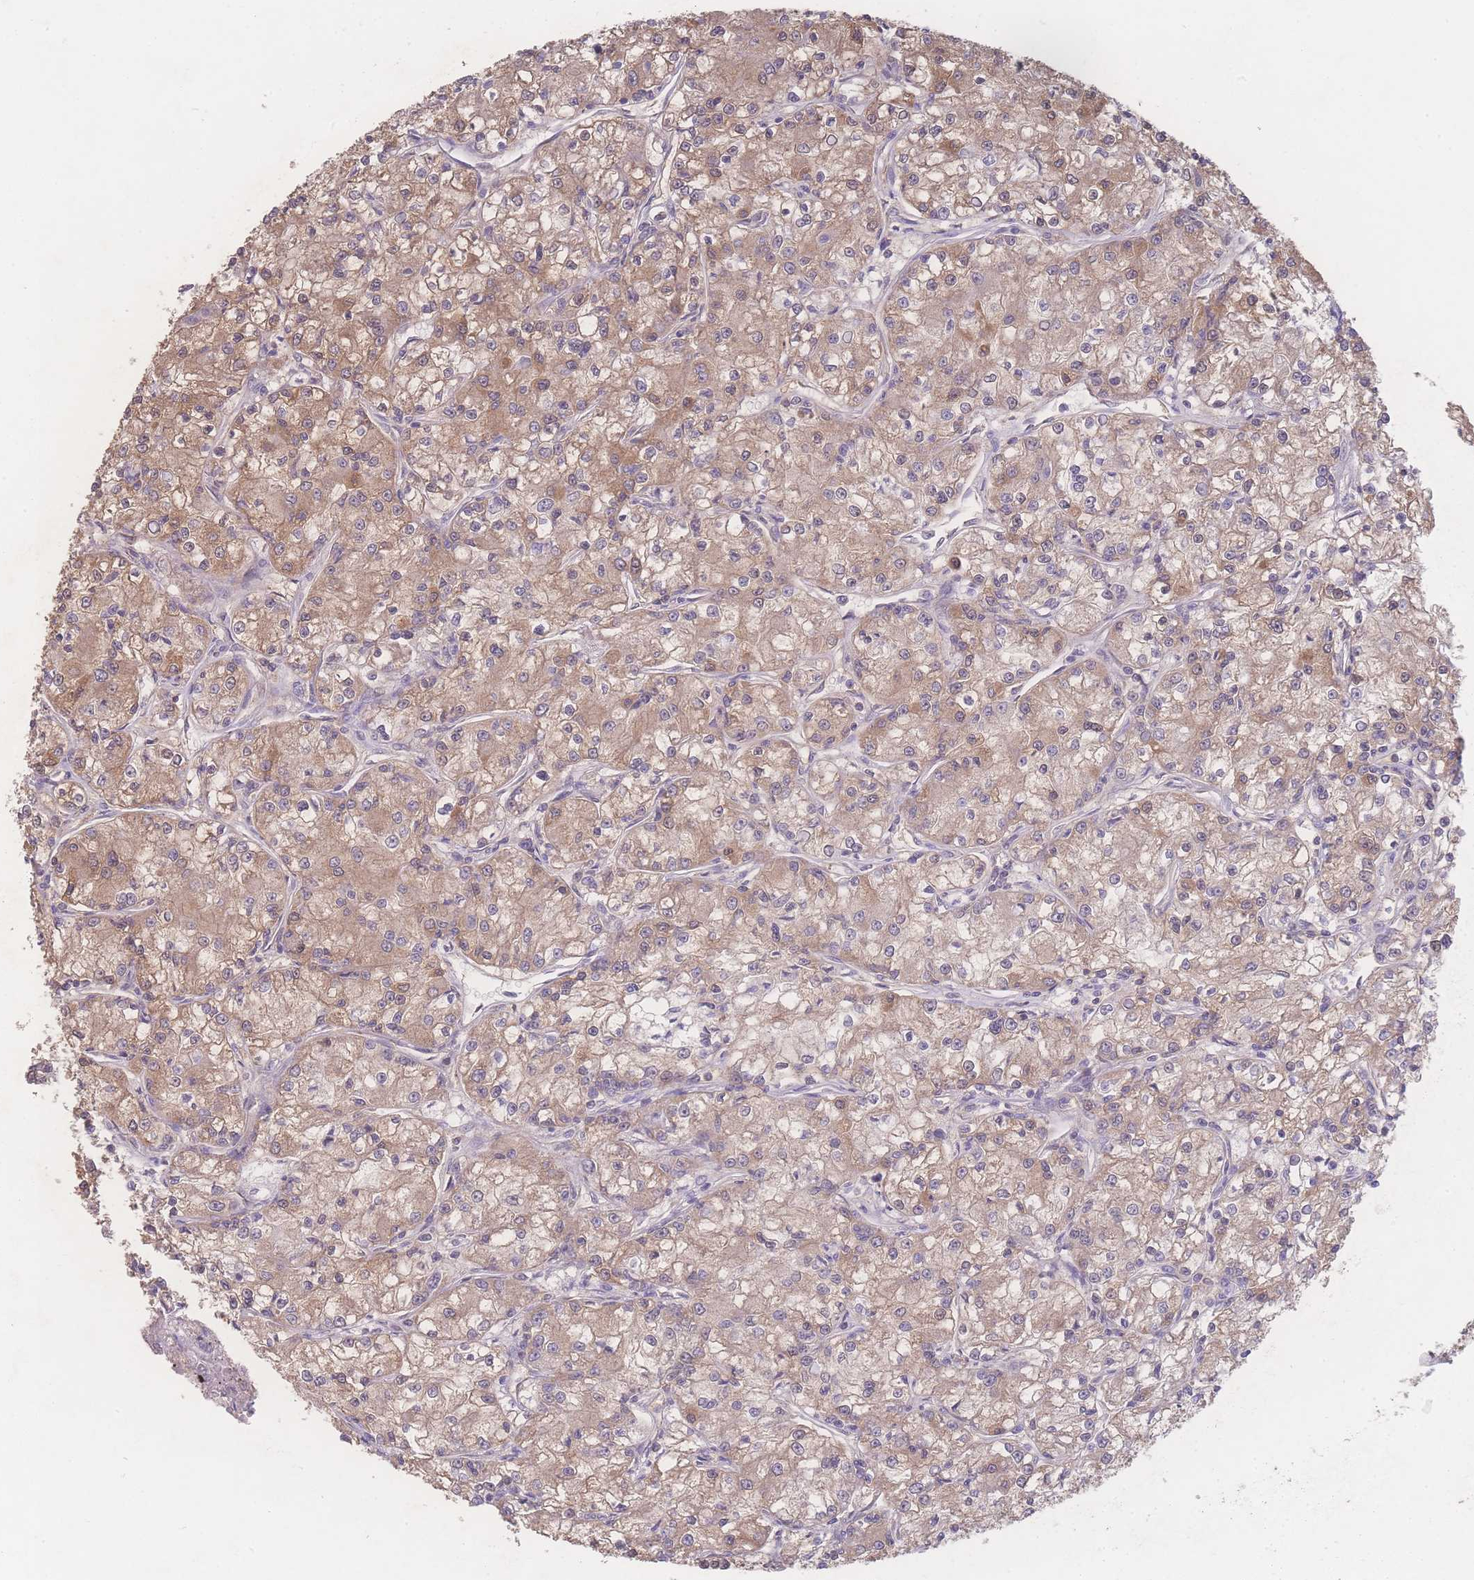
{"staining": {"intensity": "moderate", "quantity": ">75%", "location": "cytoplasmic/membranous"}, "tissue": "renal cancer", "cell_type": "Tumor cells", "image_type": "cancer", "snomed": [{"axis": "morphology", "description": "Adenocarcinoma, NOS"}, {"axis": "topography", "description": "Kidney"}], "caption": "A brown stain highlights moderate cytoplasmic/membranous staining of a protein in human adenocarcinoma (renal) tumor cells.", "gene": "GIPR", "patient": {"sex": "female", "age": 59}}